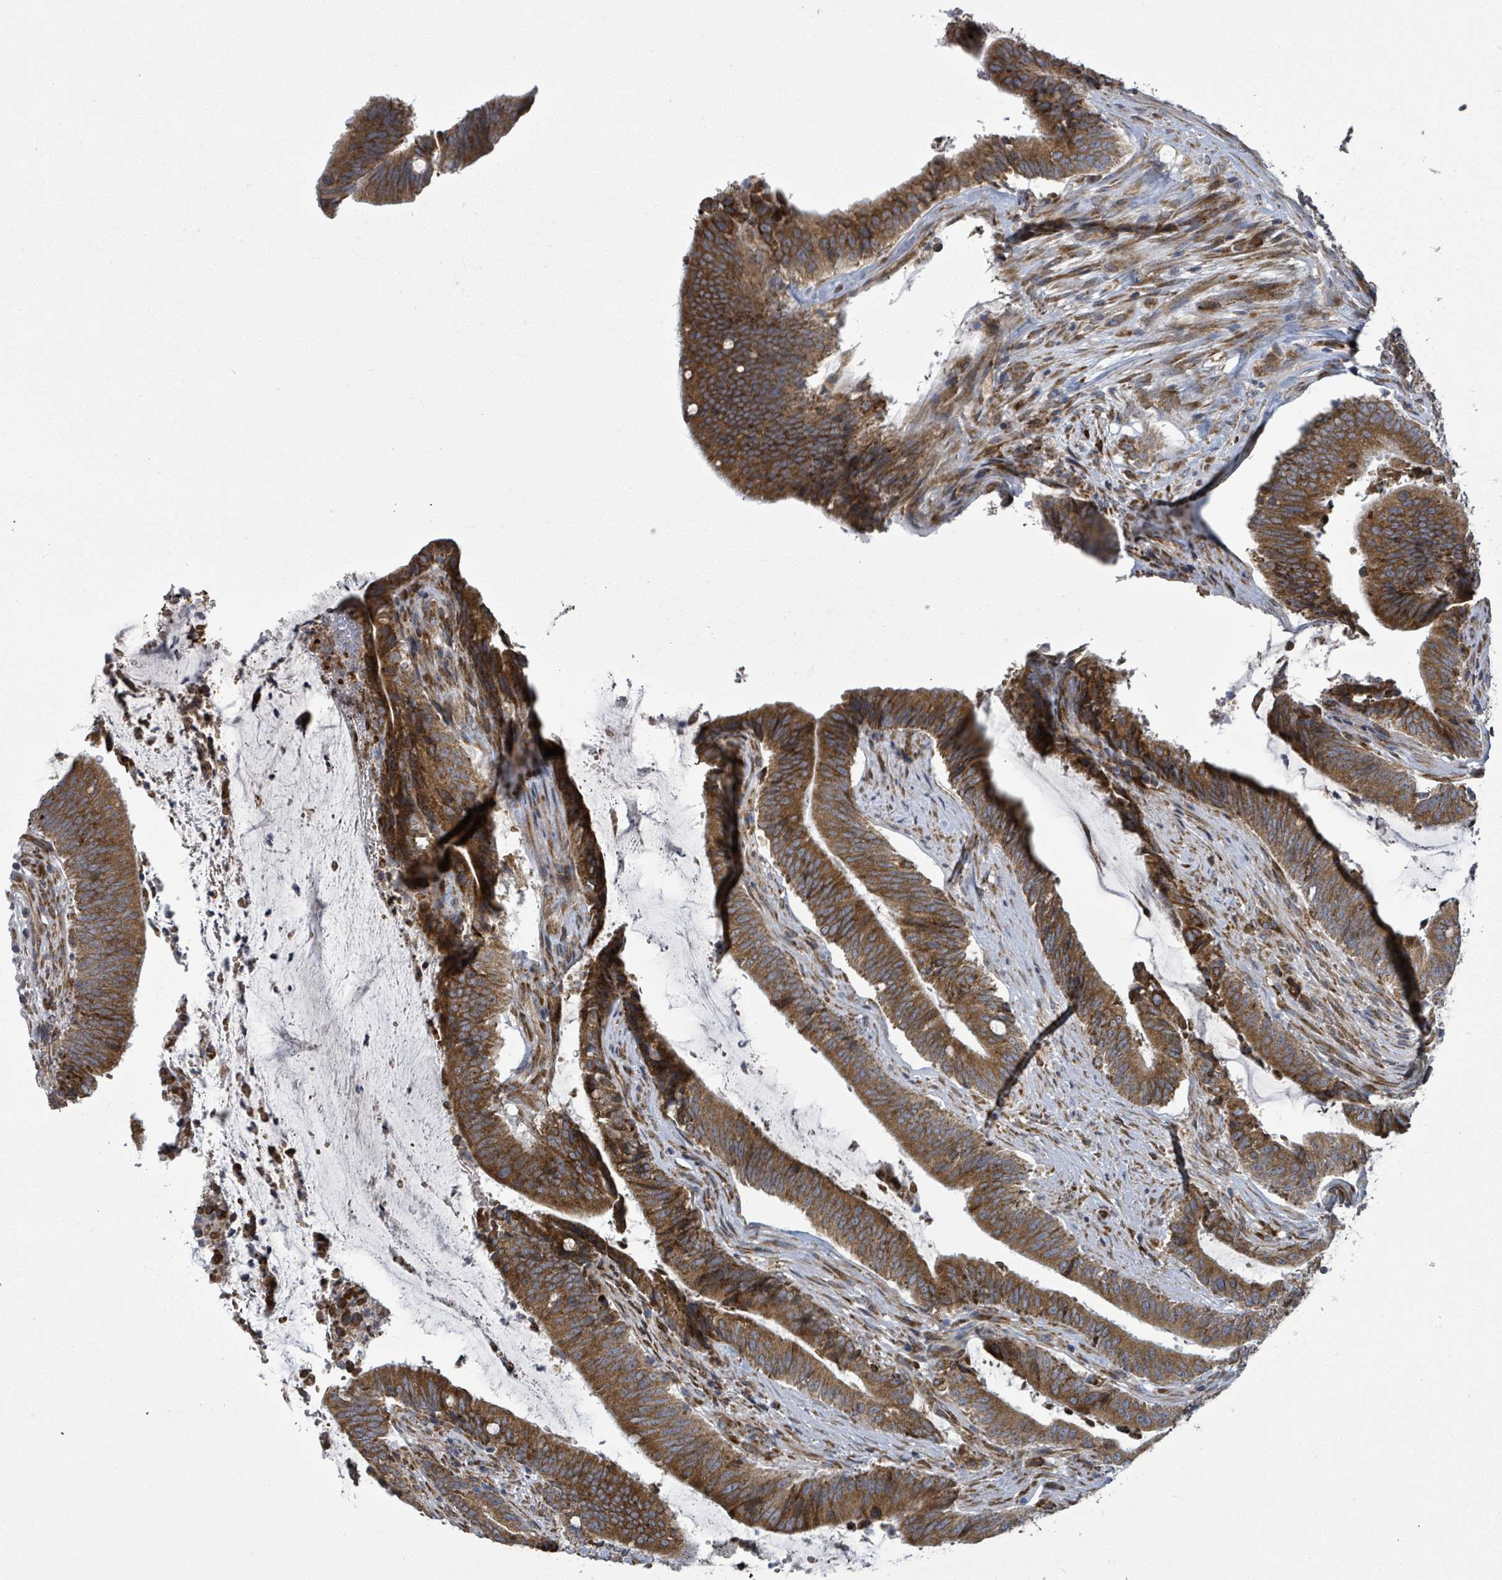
{"staining": {"intensity": "strong", "quantity": ">75%", "location": "cytoplasmic/membranous"}, "tissue": "colorectal cancer", "cell_type": "Tumor cells", "image_type": "cancer", "snomed": [{"axis": "morphology", "description": "Adenocarcinoma, NOS"}, {"axis": "topography", "description": "Colon"}], "caption": "IHC of adenocarcinoma (colorectal) demonstrates high levels of strong cytoplasmic/membranous staining in about >75% of tumor cells. (Stains: DAB (3,3'-diaminobenzidine) in brown, nuclei in blue, Microscopy: brightfield microscopy at high magnification).", "gene": "NOMO1", "patient": {"sex": "female", "age": 43}}